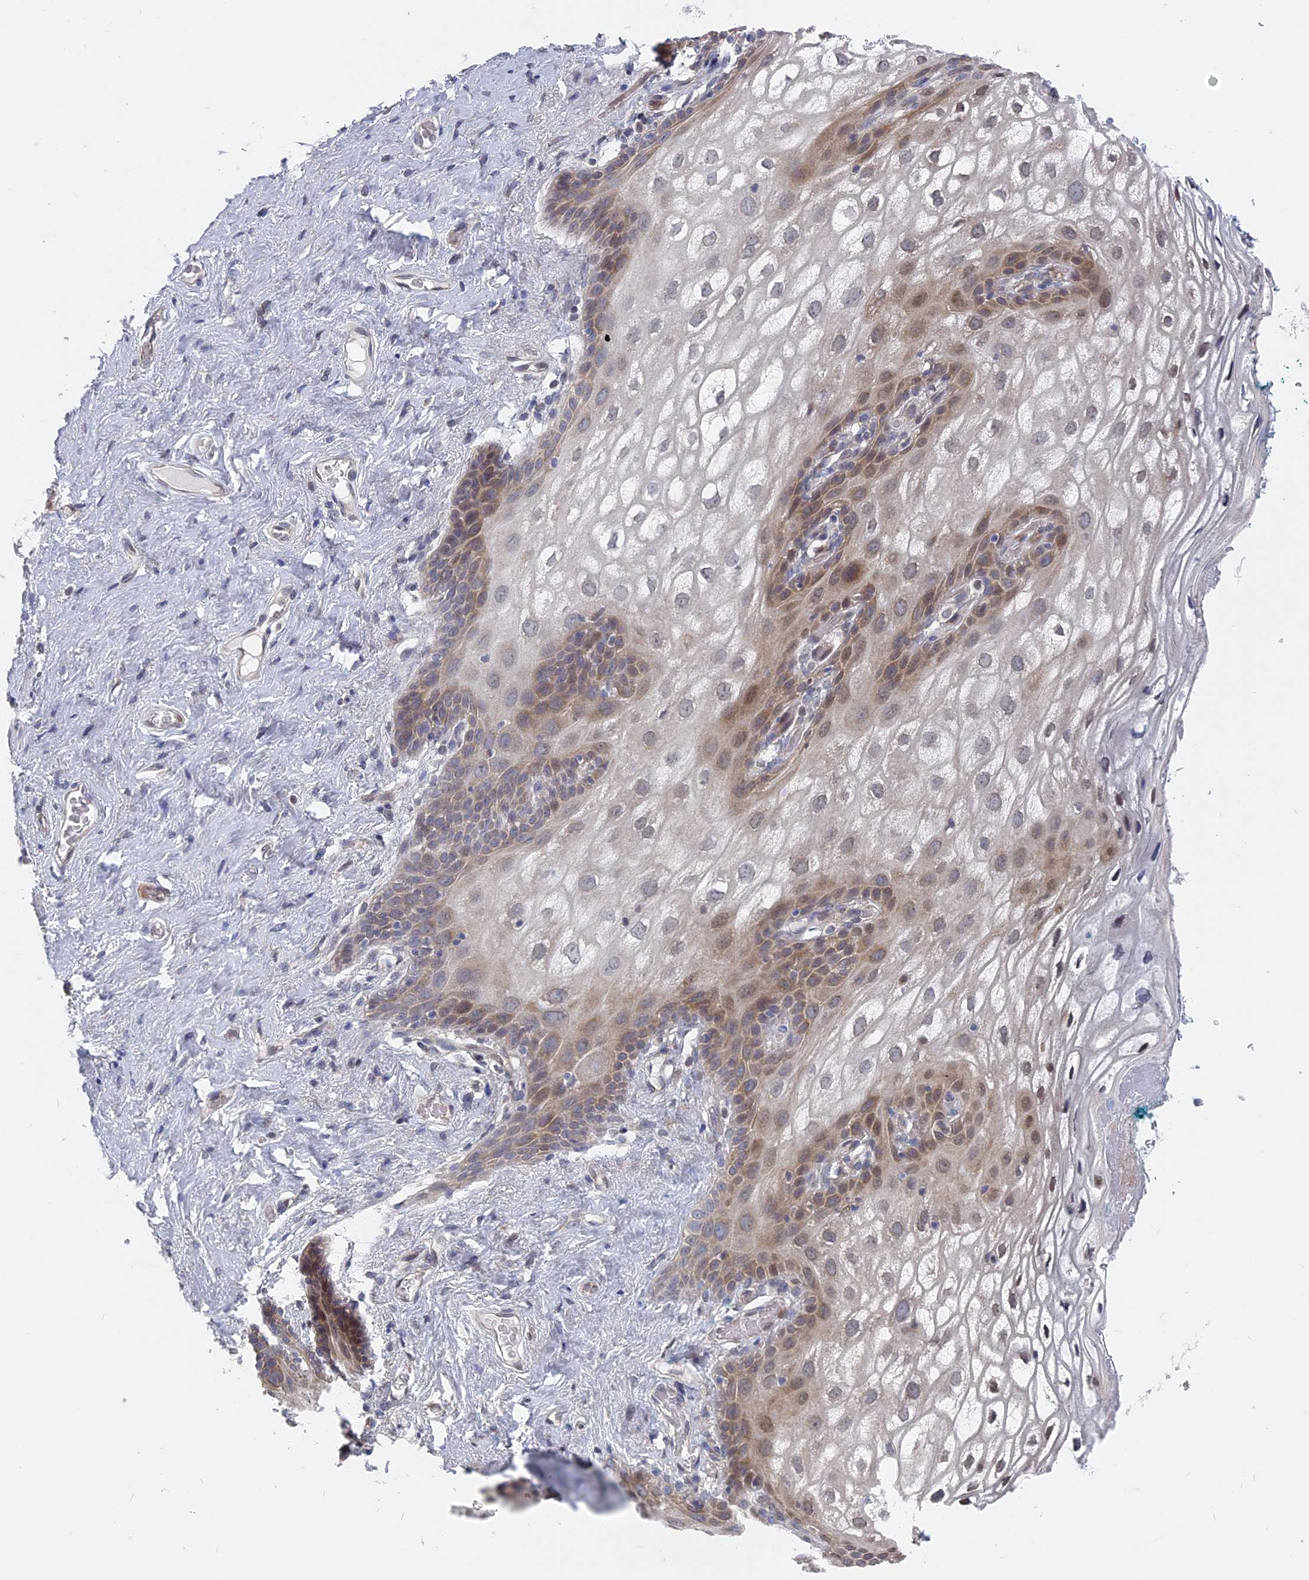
{"staining": {"intensity": "weak", "quantity": "25%-75%", "location": "cytoplasmic/membranous,nuclear"}, "tissue": "vagina", "cell_type": "Squamous epithelial cells", "image_type": "normal", "snomed": [{"axis": "morphology", "description": "Normal tissue, NOS"}, {"axis": "topography", "description": "Vagina"}], "caption": "High-magnification brightfield microscopy of unremarkable vagina stained with DAB (3,3'-diaminobenzidine) (brown) and counterstained with hematoxylin (blue). squamous epithelial cells exhibit weak cytoplasmic/membranous,nuclear expression is appreciated in about25%-75% of cells. Immunohistochemistry stains the protein in brown and the nuclei are stained blue.", "gene": "MTRF1", "patient": {"sex": "female", "age": 68}}